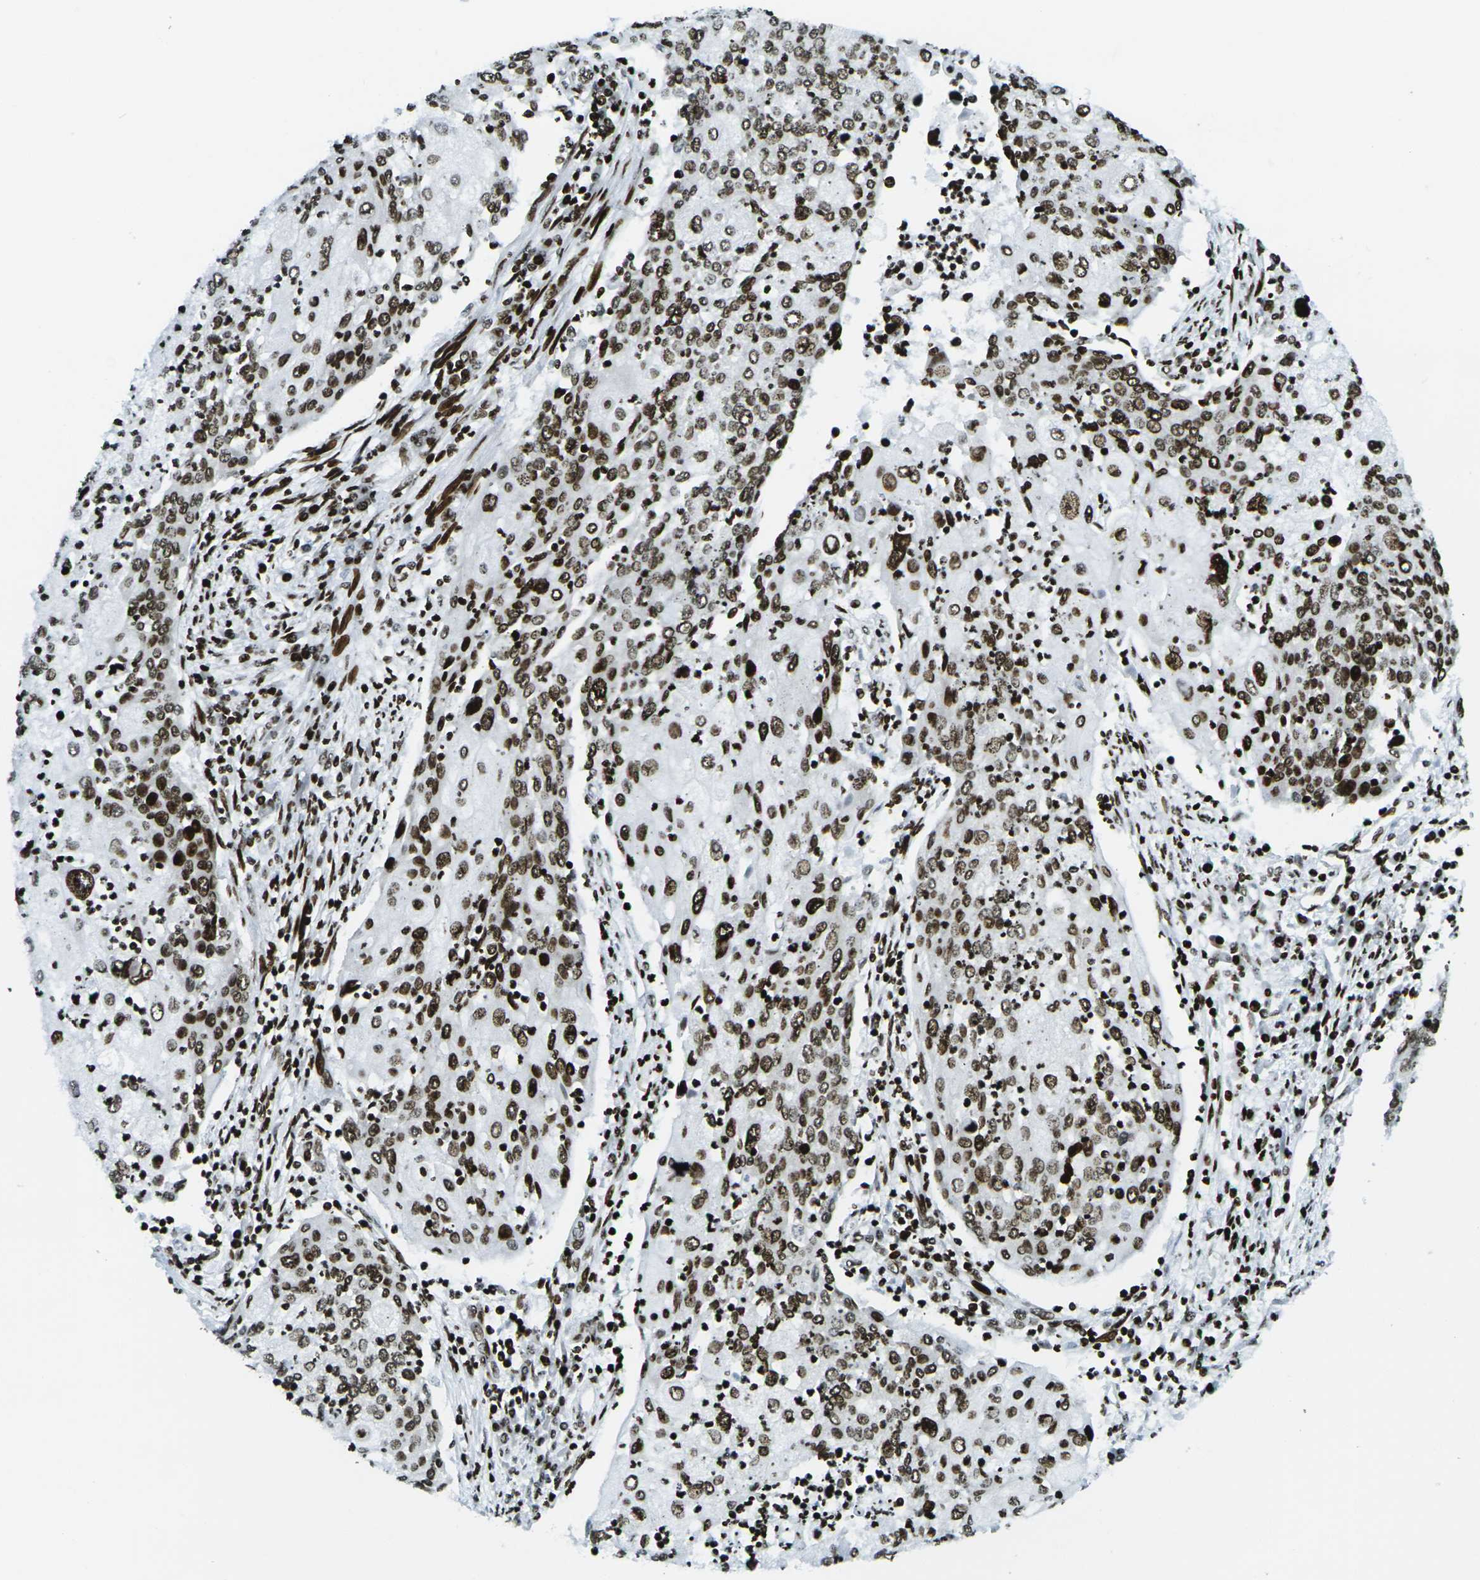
{"staining": {"intensity": "strong", "quantity": ">75%", "location": "nuclear"}, "tissue": "cervical cancer", "cell_type": "Tumor cells", "image_type": "cancer", "snomed": [{"axis": "morphology", "description": "Squamous cell carcinoma, NOS"}, {"axis": "topography", "description": "Cervix"}], "caption": "A brown stain labels strong nuclear expression of a protein in squamous cell carcinoma (cervical) tumor cells.", "gene": "H3-3A", "patient": {"sex": "female", "age": 40}}